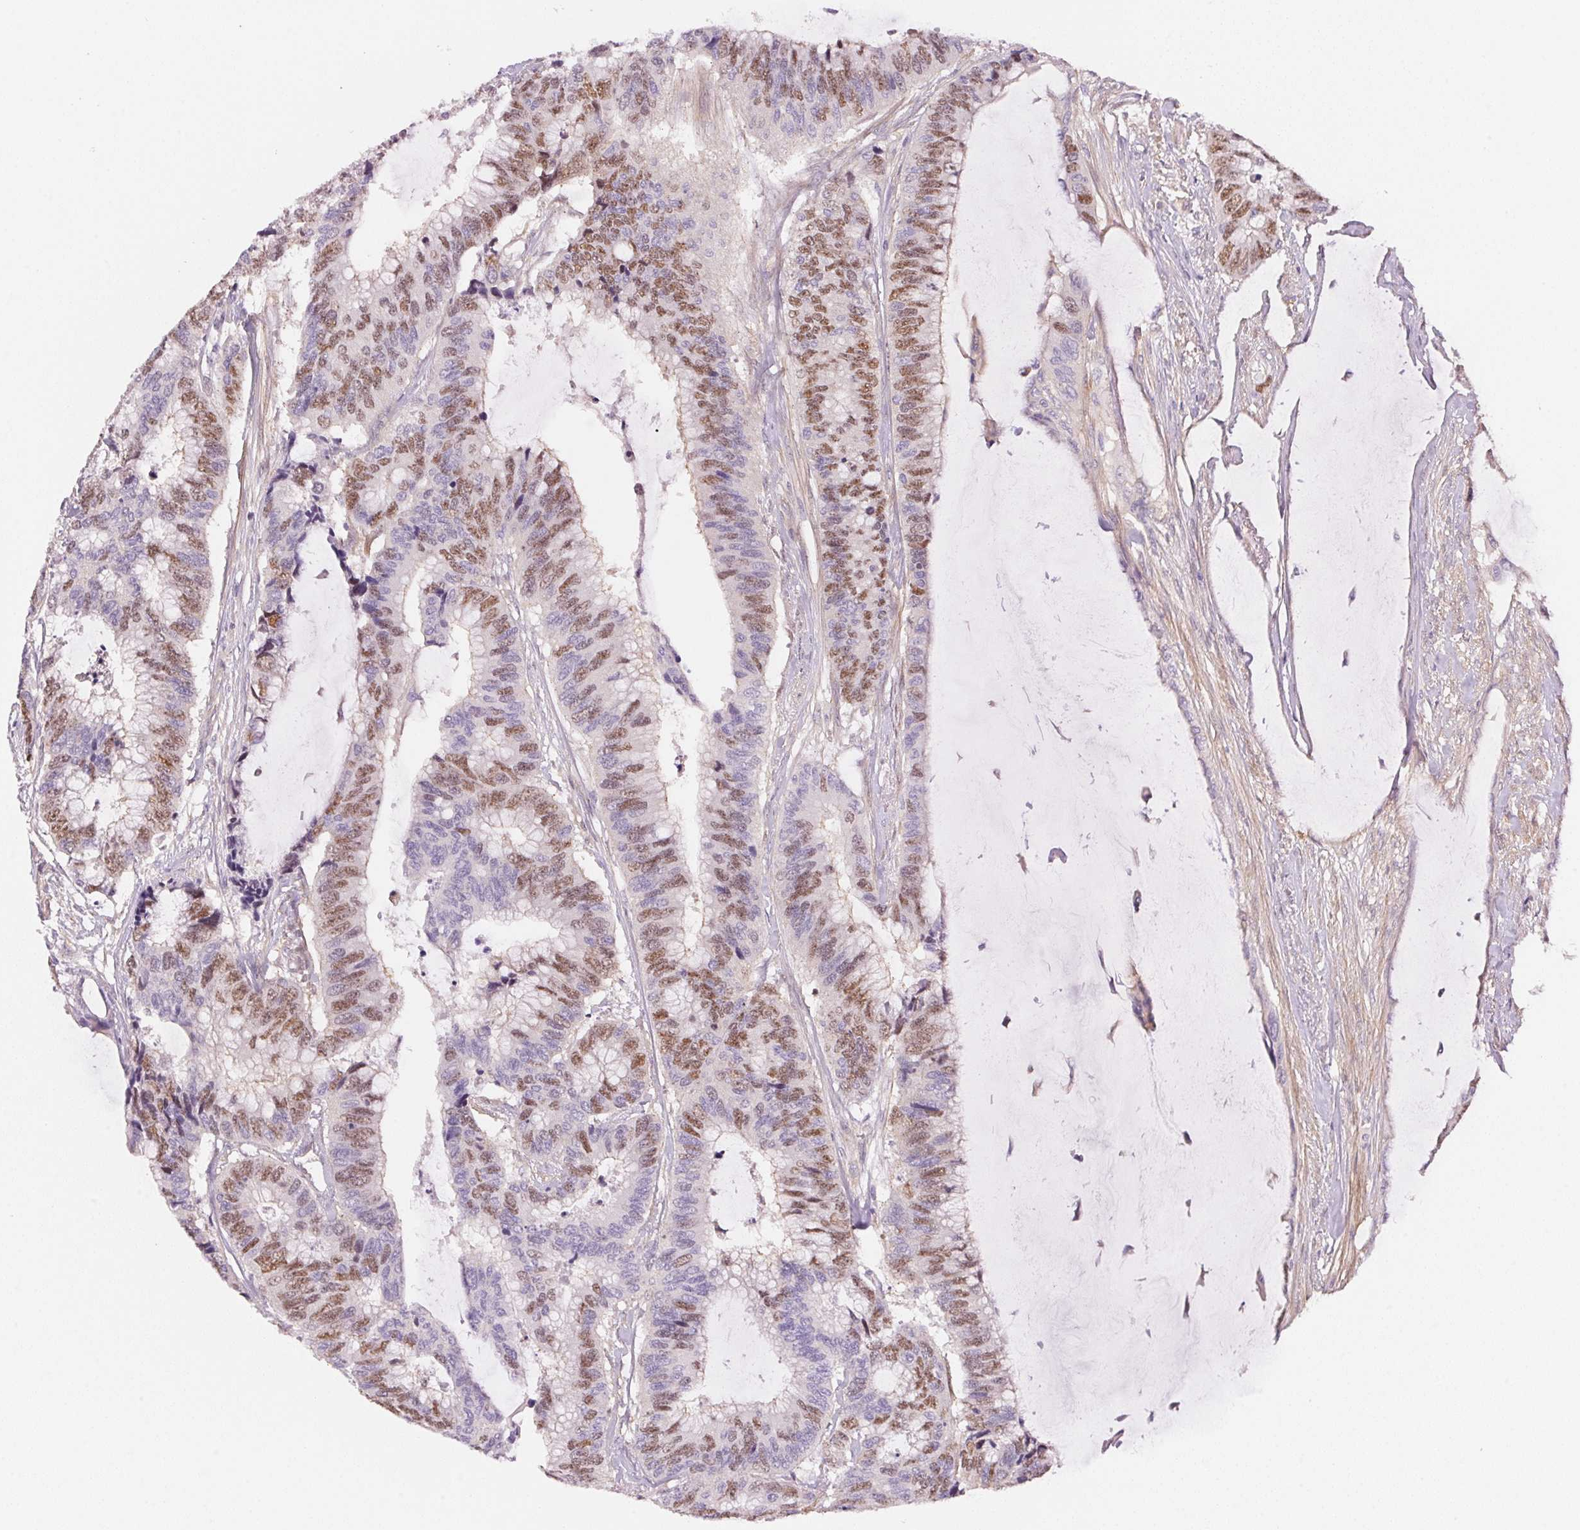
{"staining": {"intensity": "moderate", "quantity": "25%-75%", "location": "nuclear"}, "tissue": "colorectal cancer", "cell_type": "Tumor cells", "image_type": "cancer", "snomed": [{"axis": "morphology", "description": "Adenocarcinoma, NOS"}, {"axis": "topography", "description": "Rectum"}], "caption": "Immunohistochemistry photomicrograph of neoplastic tissue: human colorectal adenocarcinoma stained using IHC shows medium levels of moderate protein expression localized specifically in the nuclear of tumor cells, appearing as a nuclear brown color.", "gene": "SMTN", "patient": {"sex": "female", "age": 59}}